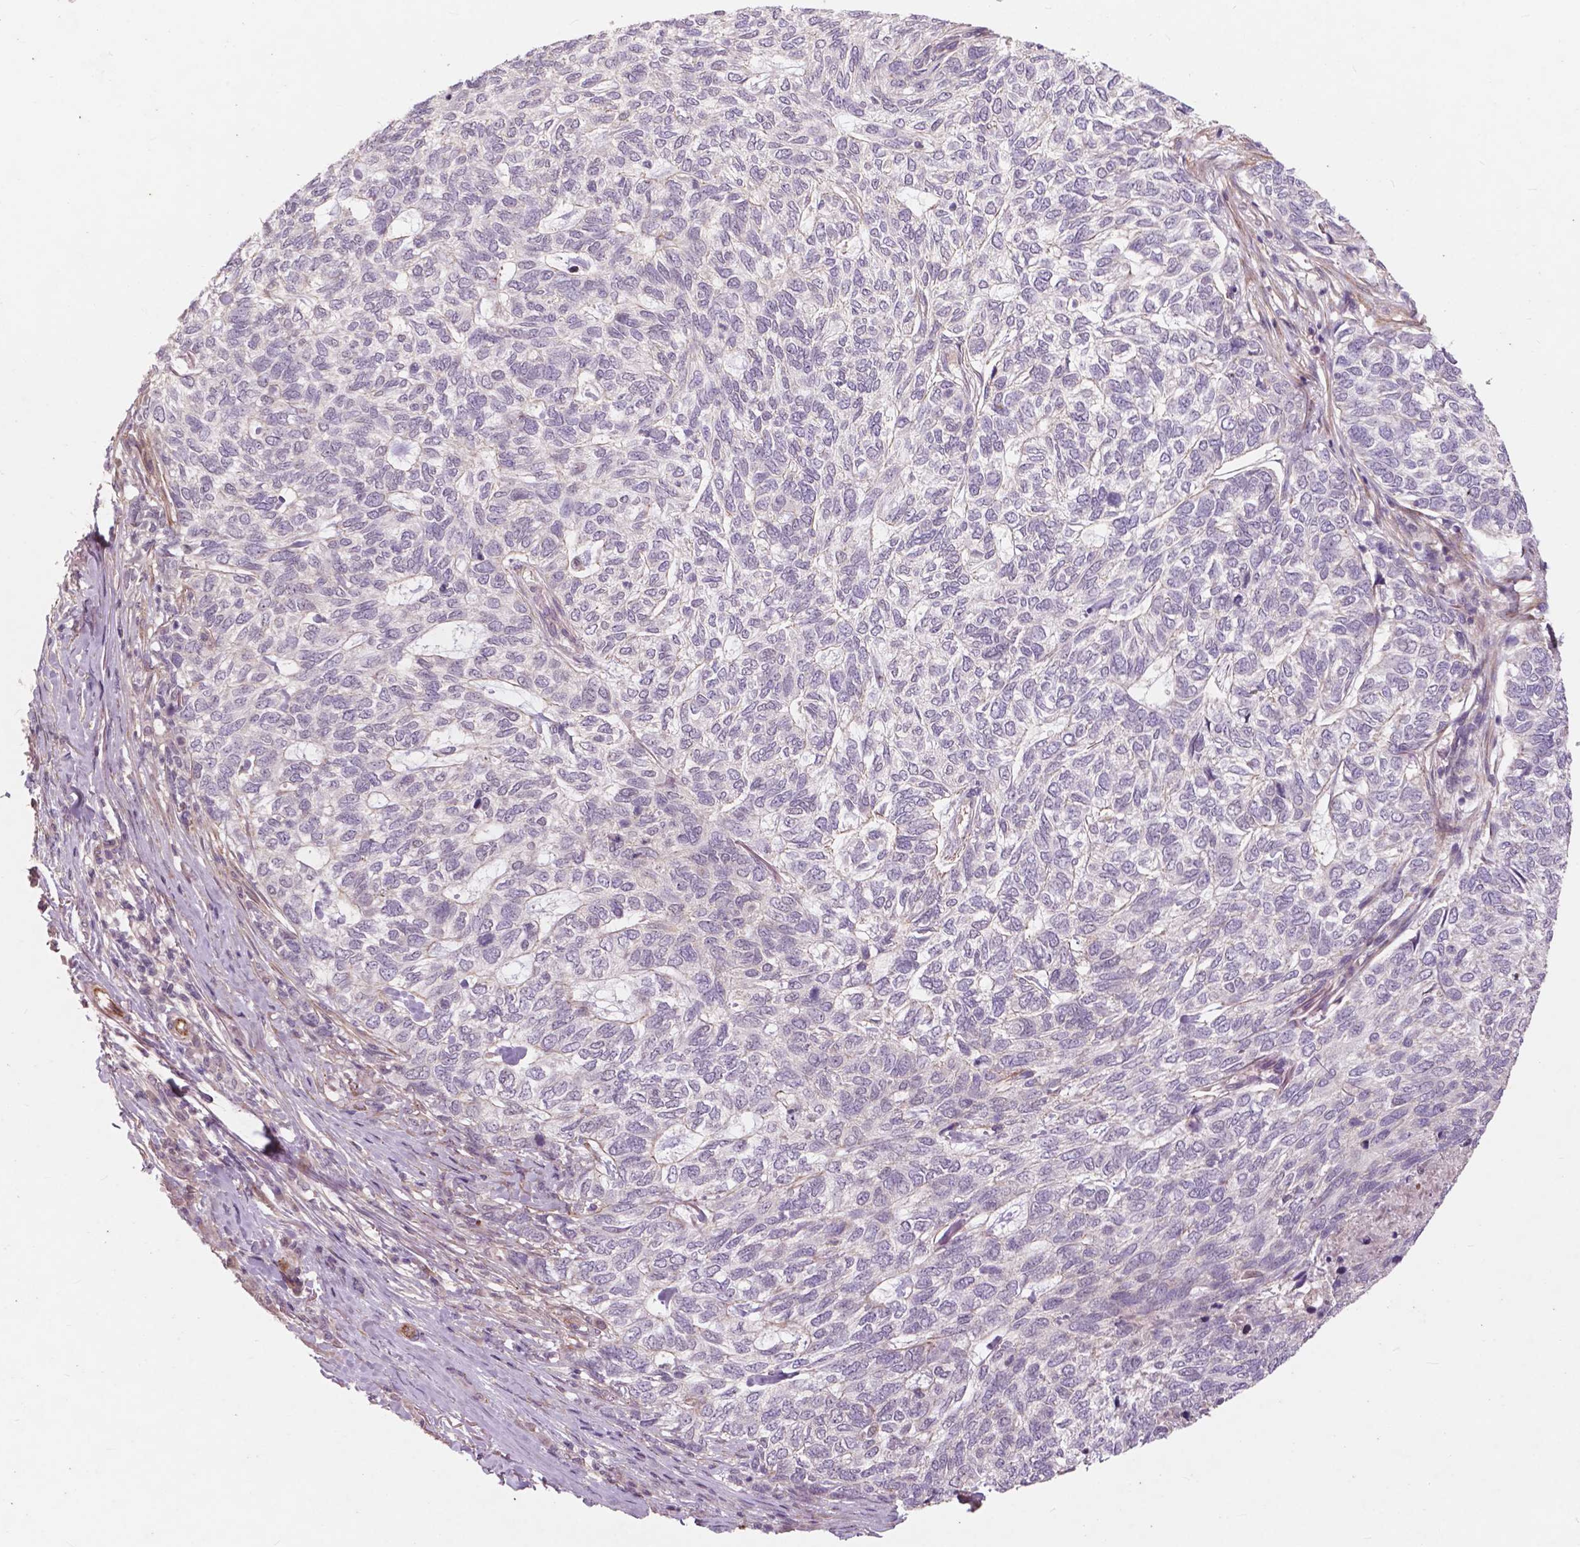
{"staining": {"intensity": "negative", "quantity": "none", "location": "none"}, "tissue": "skin cancer", "cell_type": "Tumor cells", "image_type": "cancer", "snomed": [{"axis": "morphology", "description": "Basal cell carcinoma"}, {"axis": "topography", "description": "Skin"}], "caption": "A high-resolution photomicrograph shows IHC staining of skin basal cell carcinoma, which reveals no significant expression in tumor cells.", "gene": "RFPL4B", "patient": {"sex": "female", "age": 65}}